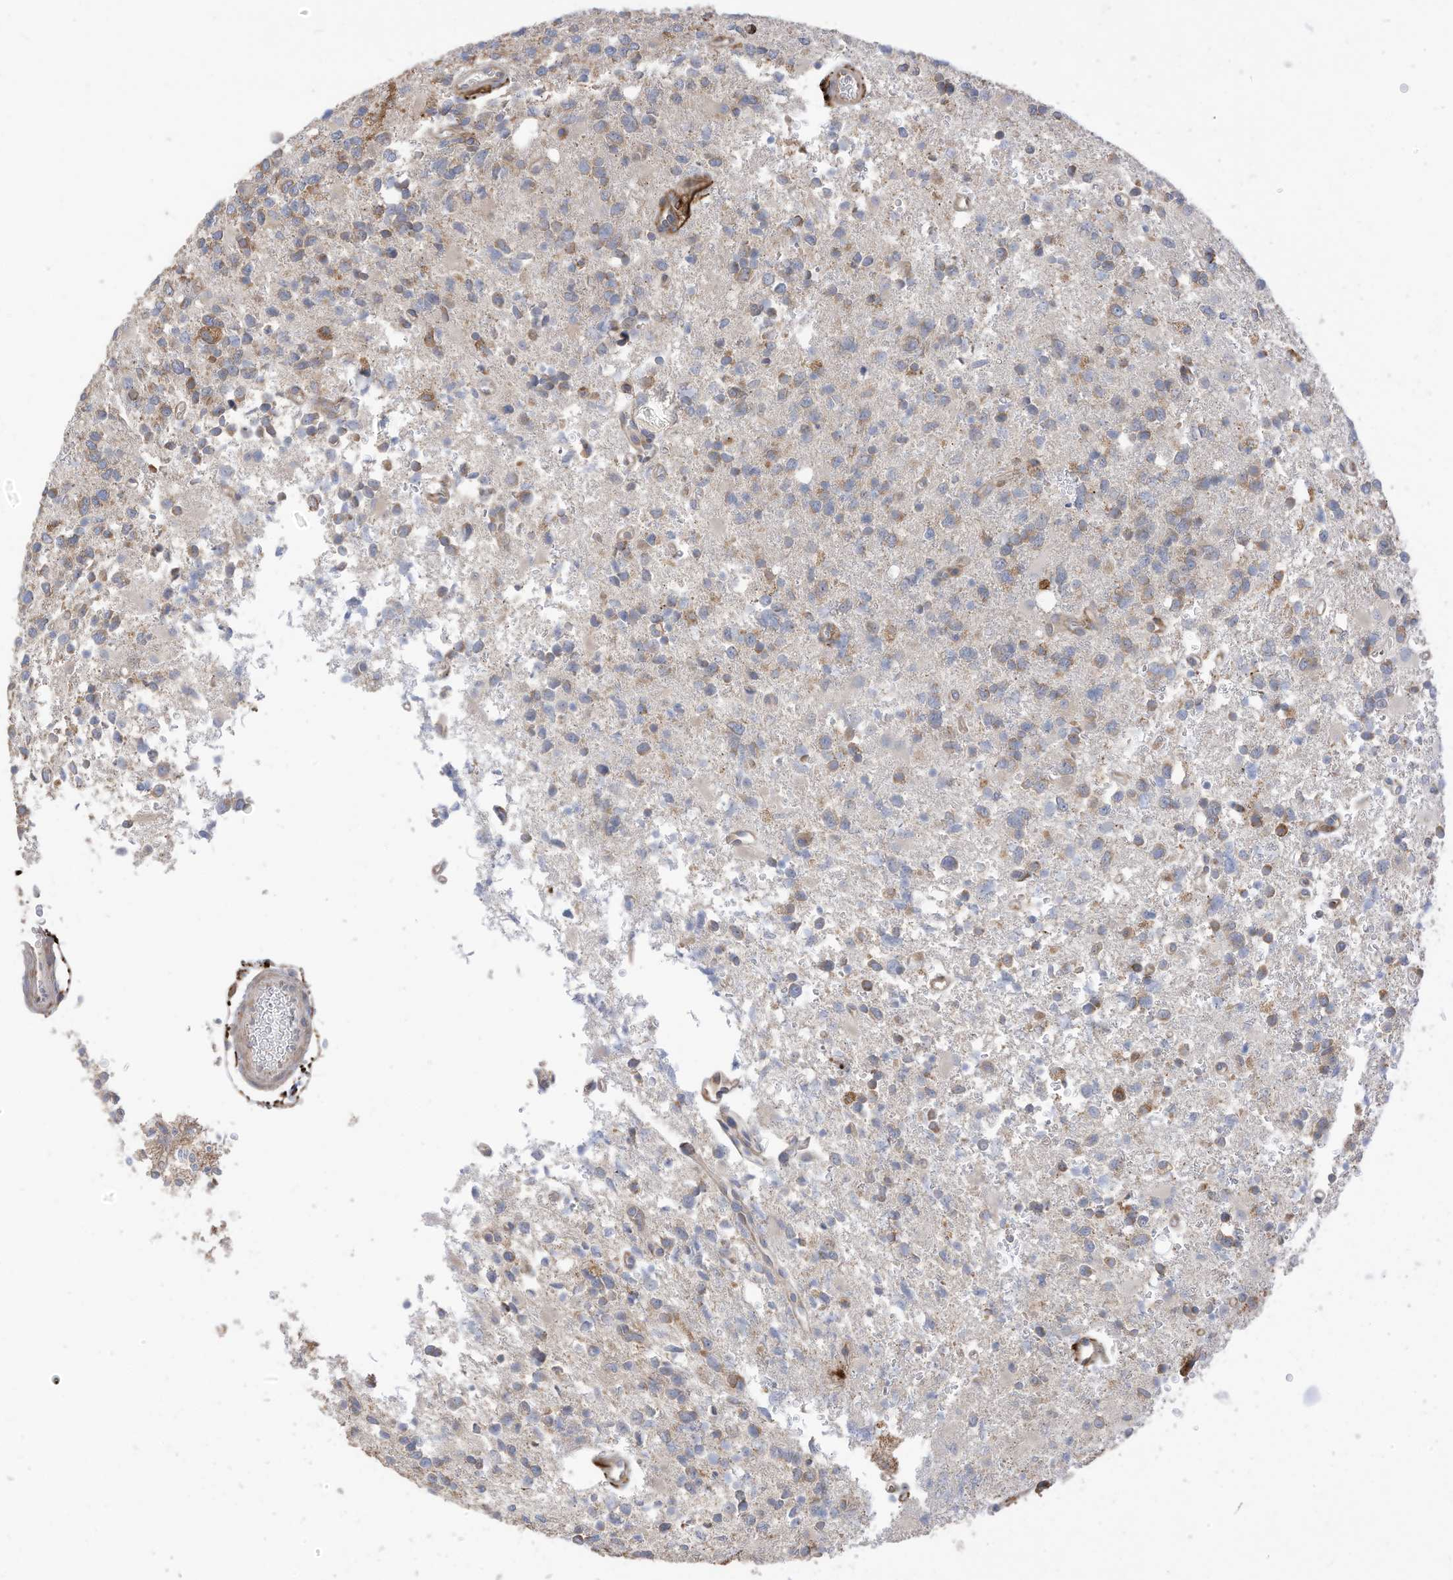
{"staining": {"intensity": "weak", "quantity": "<25%", "location": "cytoplasmic/membranous"}, "tissue": "glioma", "cell_type": "Tumor cells", "image_type": "cancer", "snomed": [{"axis": "morphology", "description": "Glioma, malignant, High grade"}, {"axis": "topography", "description": "Brain"}], "caption": "Image shows no significant protein positivity in tumor cells of glioma.", "gene": "TRNAU1AP", "patient": {"sex": "female", "age": 62}}